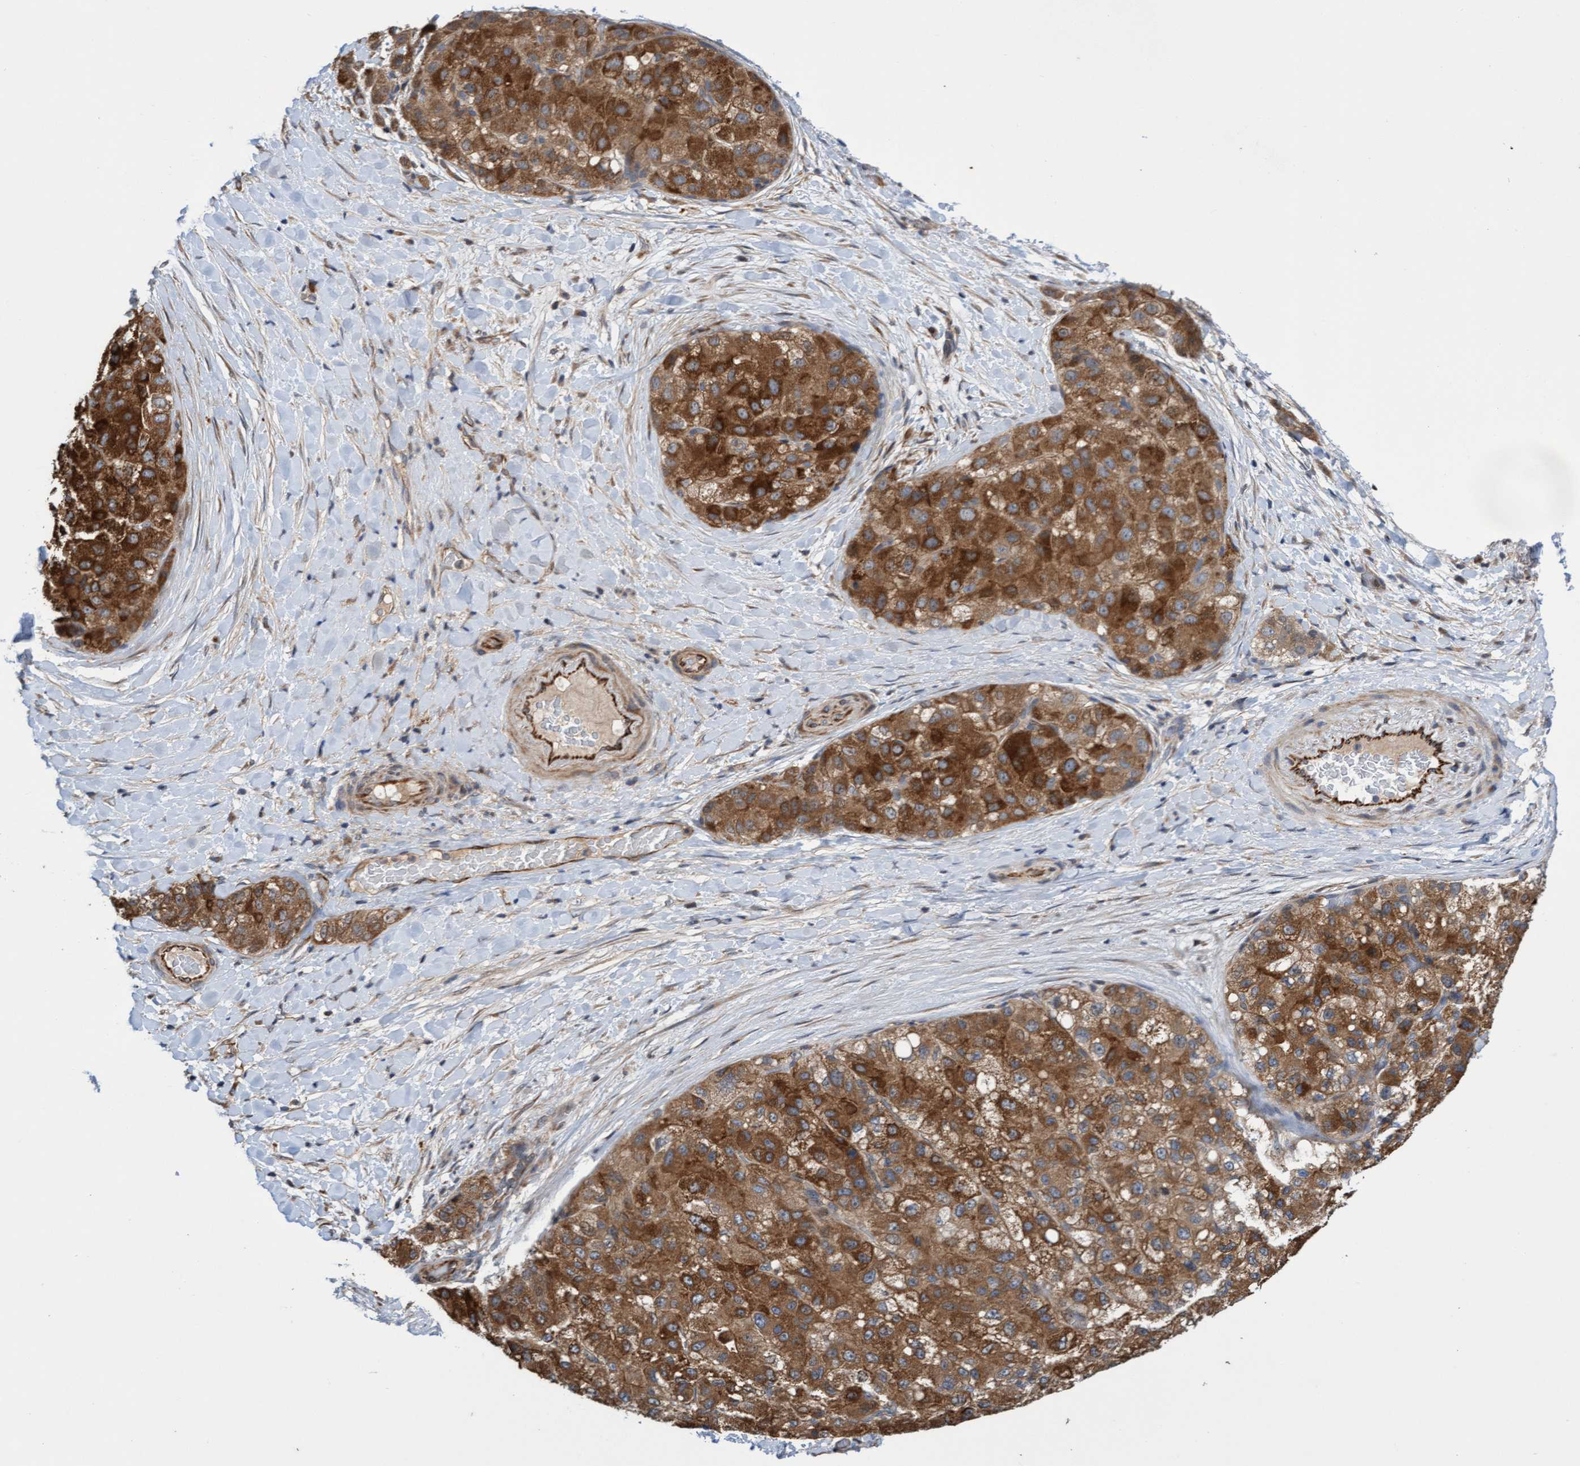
{"staining": {"intensity": "strong", "quantity": ">75%", "location": "cytoplasmic/membranous"}, "tissue": "liver cancer", "cell_type": "Tumor cells", "image_type": "cancer", "snomed": [{"axis": "morphology", "description": "Carcinoma, Hepatocellular, NOS"}, {"axis": "topography", "description": "Liver"}], "caption": "Immunohistochemistry of liver cancer (hepatocellular carcinoma) exhibits high levels of strong cytoplasmic/membranous expression in approximately >75% of tumor cells.", "gene": "ITFG1", "patient": {"sex": "male", "age": 80}}